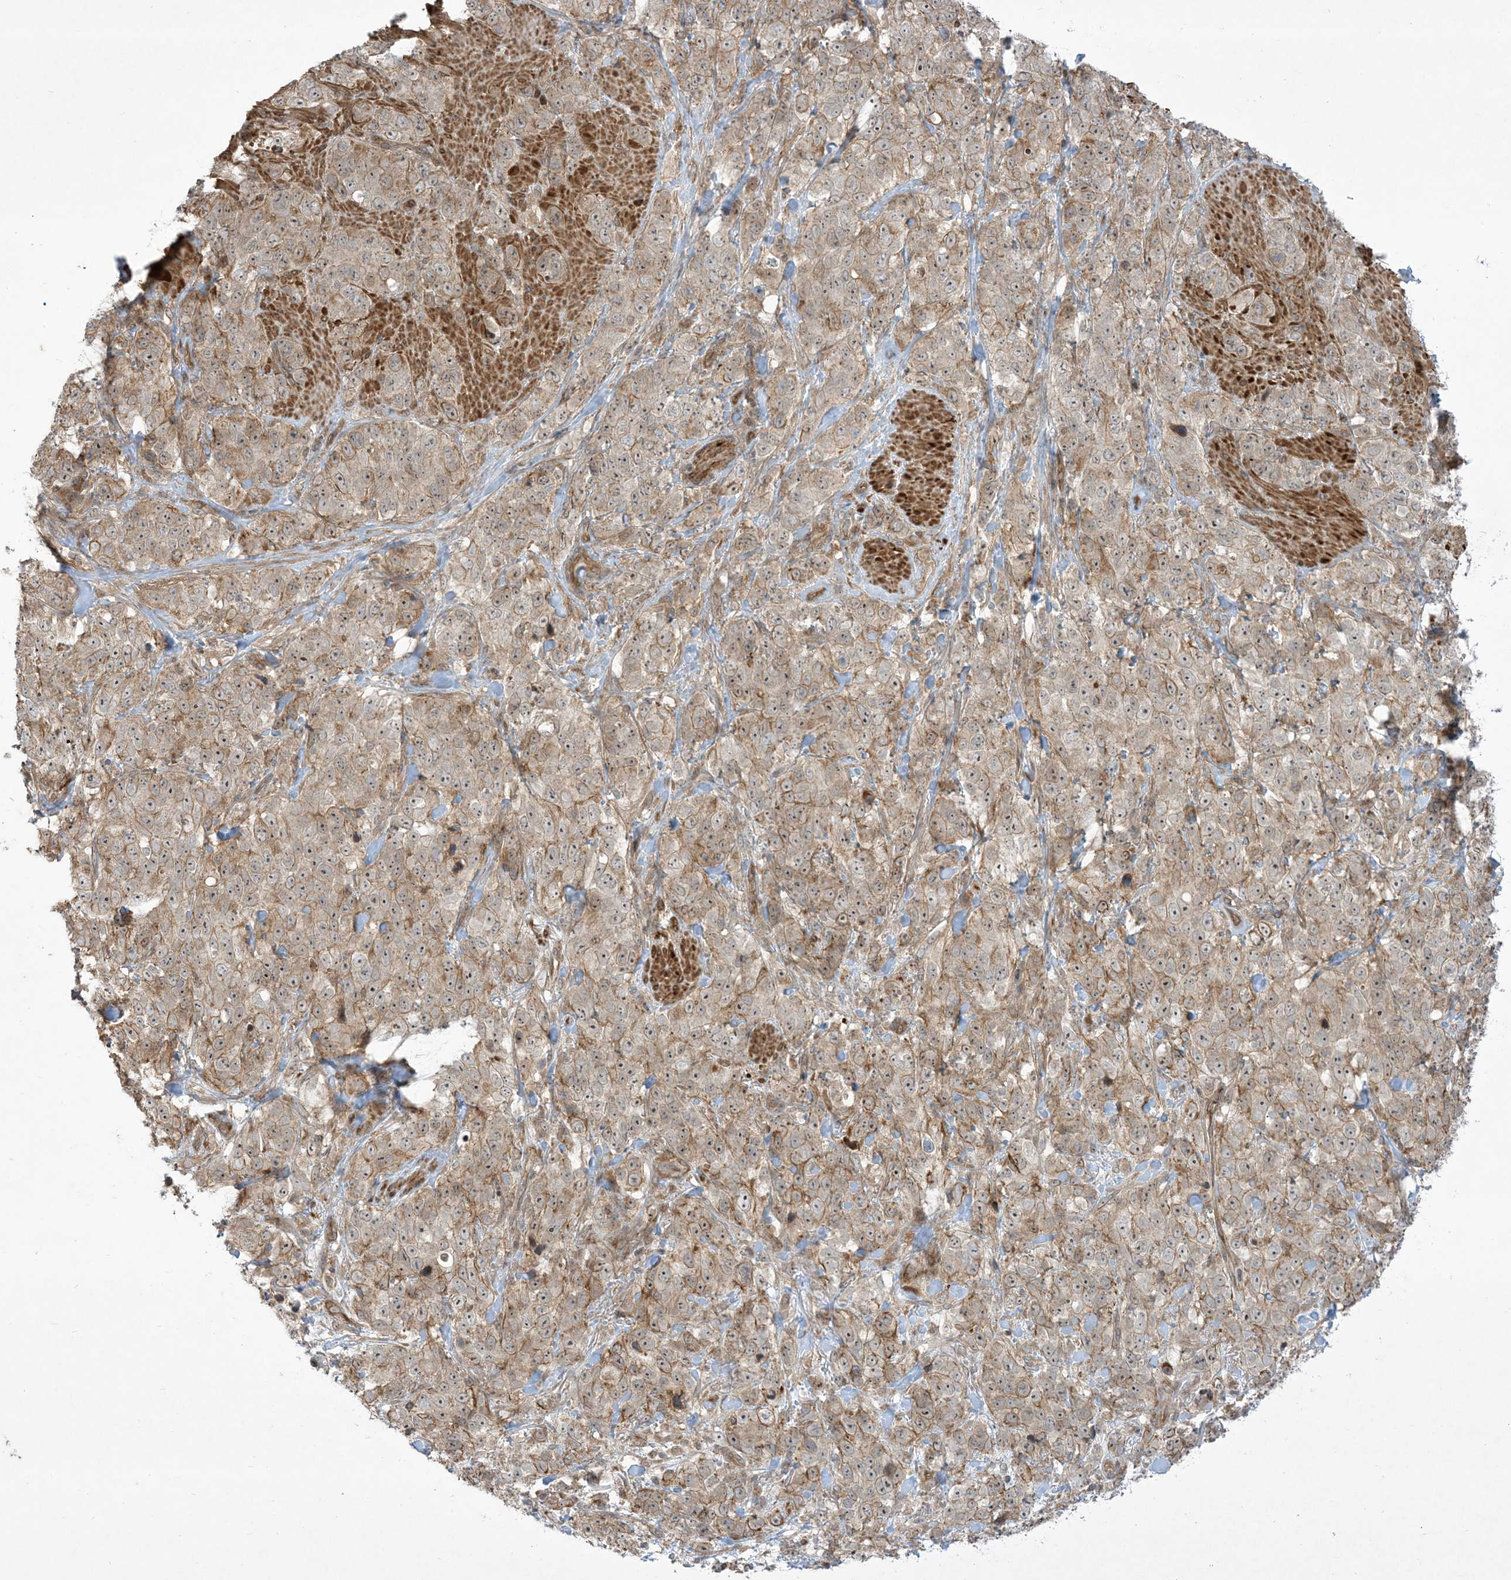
{"staining": {"intensity": "moderate", "quantity": ">75%", "location": "cytoplasmic/membranous,nuclear"}, "tissue": "stomach cancer", "cell_type": "Tumor cells", "image_type": "cancer", "snomed": [{"axis": "morphology", "description": "Adenocarcinoma, NOS"}, {"axis": "topography", "description": "Stomach"}], "caption": "Tumor cells display moderate cytoplasmic/membranous and nuclear staining in approximately >75% of cells in stomach cancer (adenocarcinoma). Nuclei are stained in blue.", "gene": "SOGA3", "patient": {"sex": "male", "age": 48}}